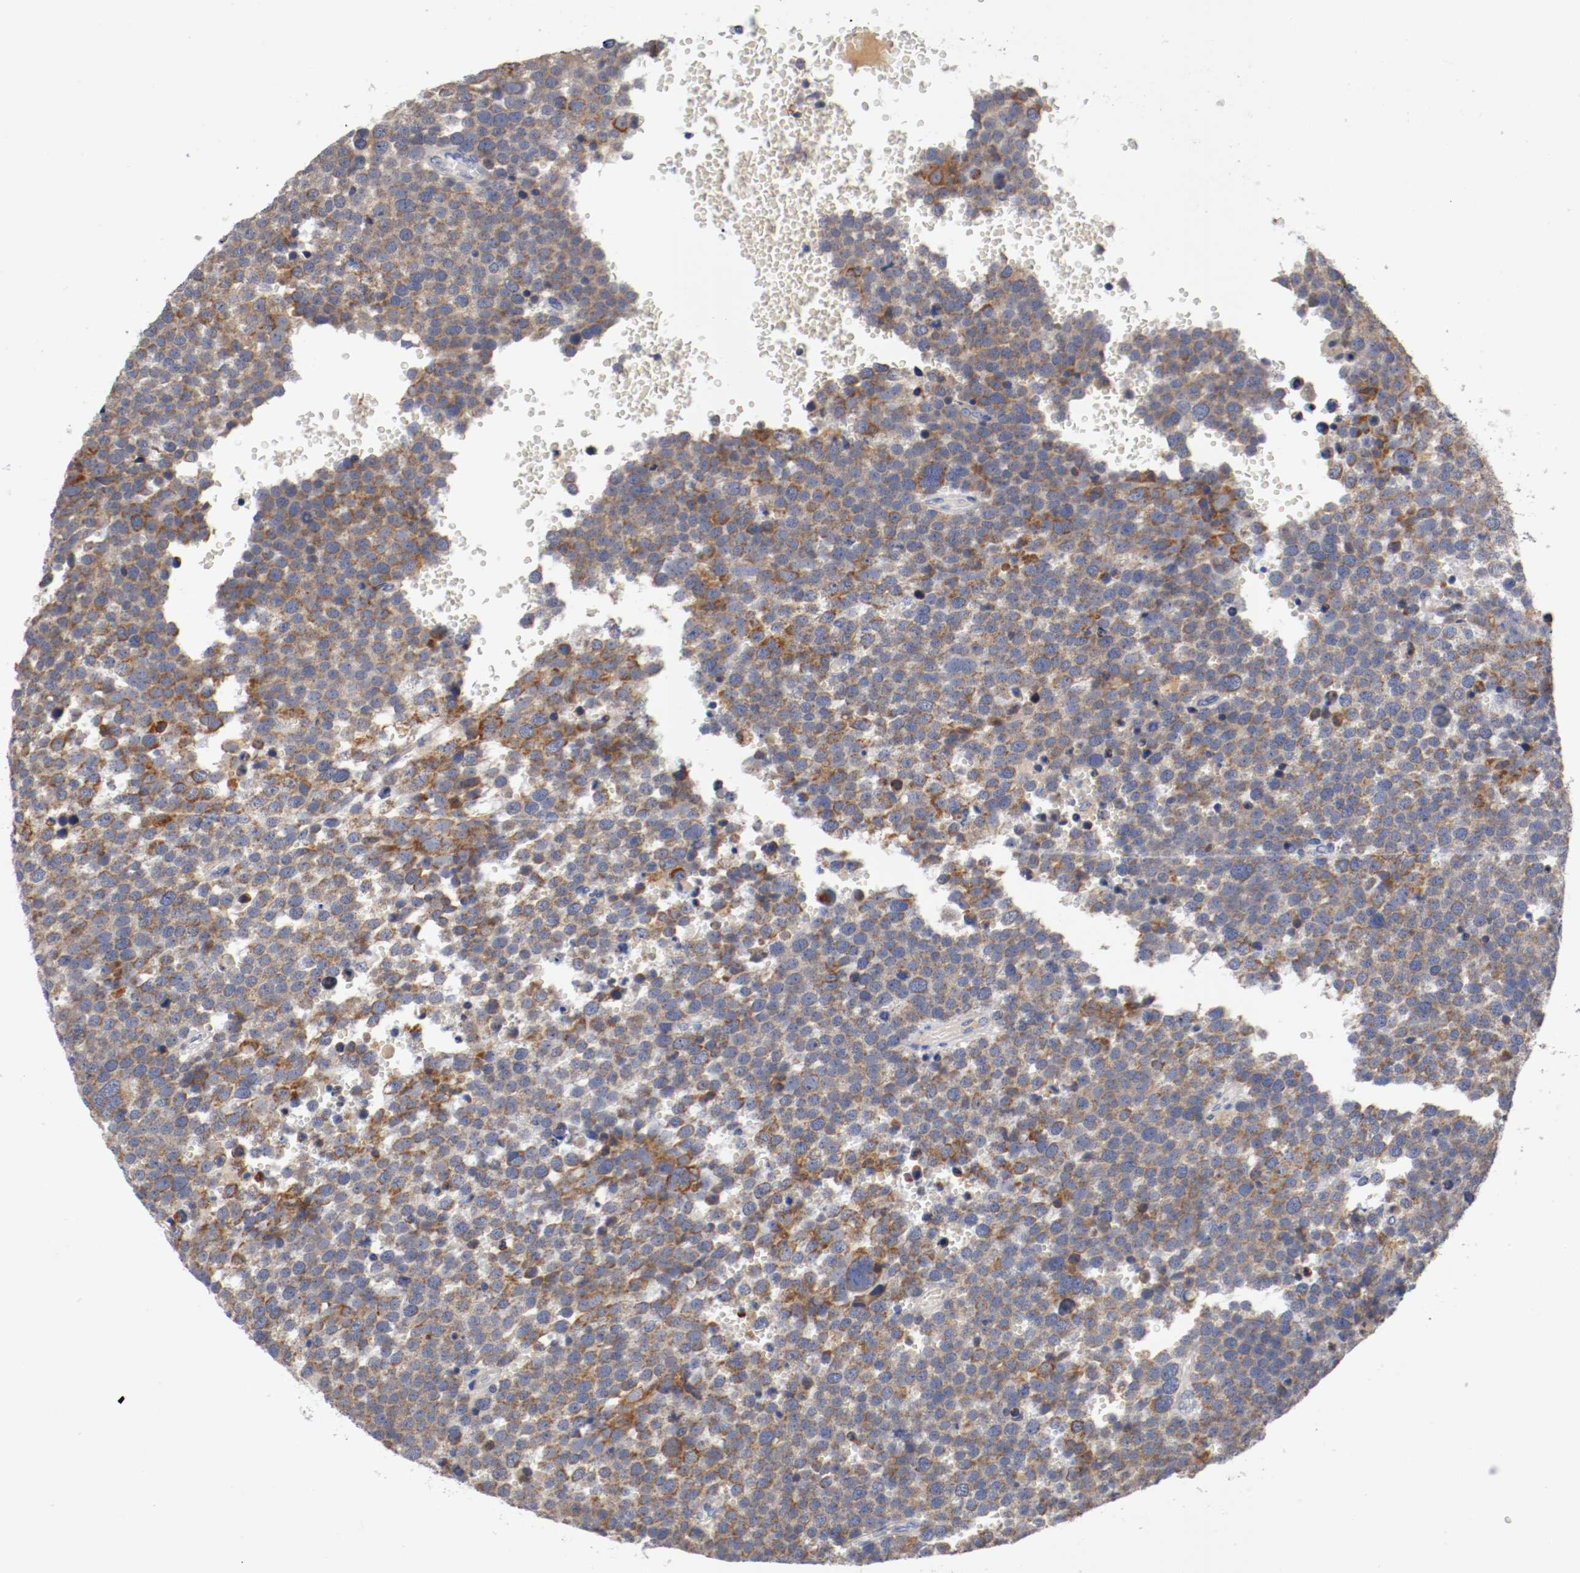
{"staining": {"intensity": "weak", "quantity": "25%-75%", "location": "cytoplasmic/membranous"}, "tissue": "testis cancer", "cell_type": "Tumor cells", "image_type": "cancer", "snomed": [{"axis": "morphology", "description": "Seminoma, NOS"}, {"axis": "topography", "description": "Testis"}], "caption": "This is a histology image of immunohistochemistry (IHC) staining of testis cancer (seminoma), which shows weak staining in the cytoplasmic/membranous of tumor cells.", "gene": "PCSK6", "patient": {"sex": "male", "age": 71}}